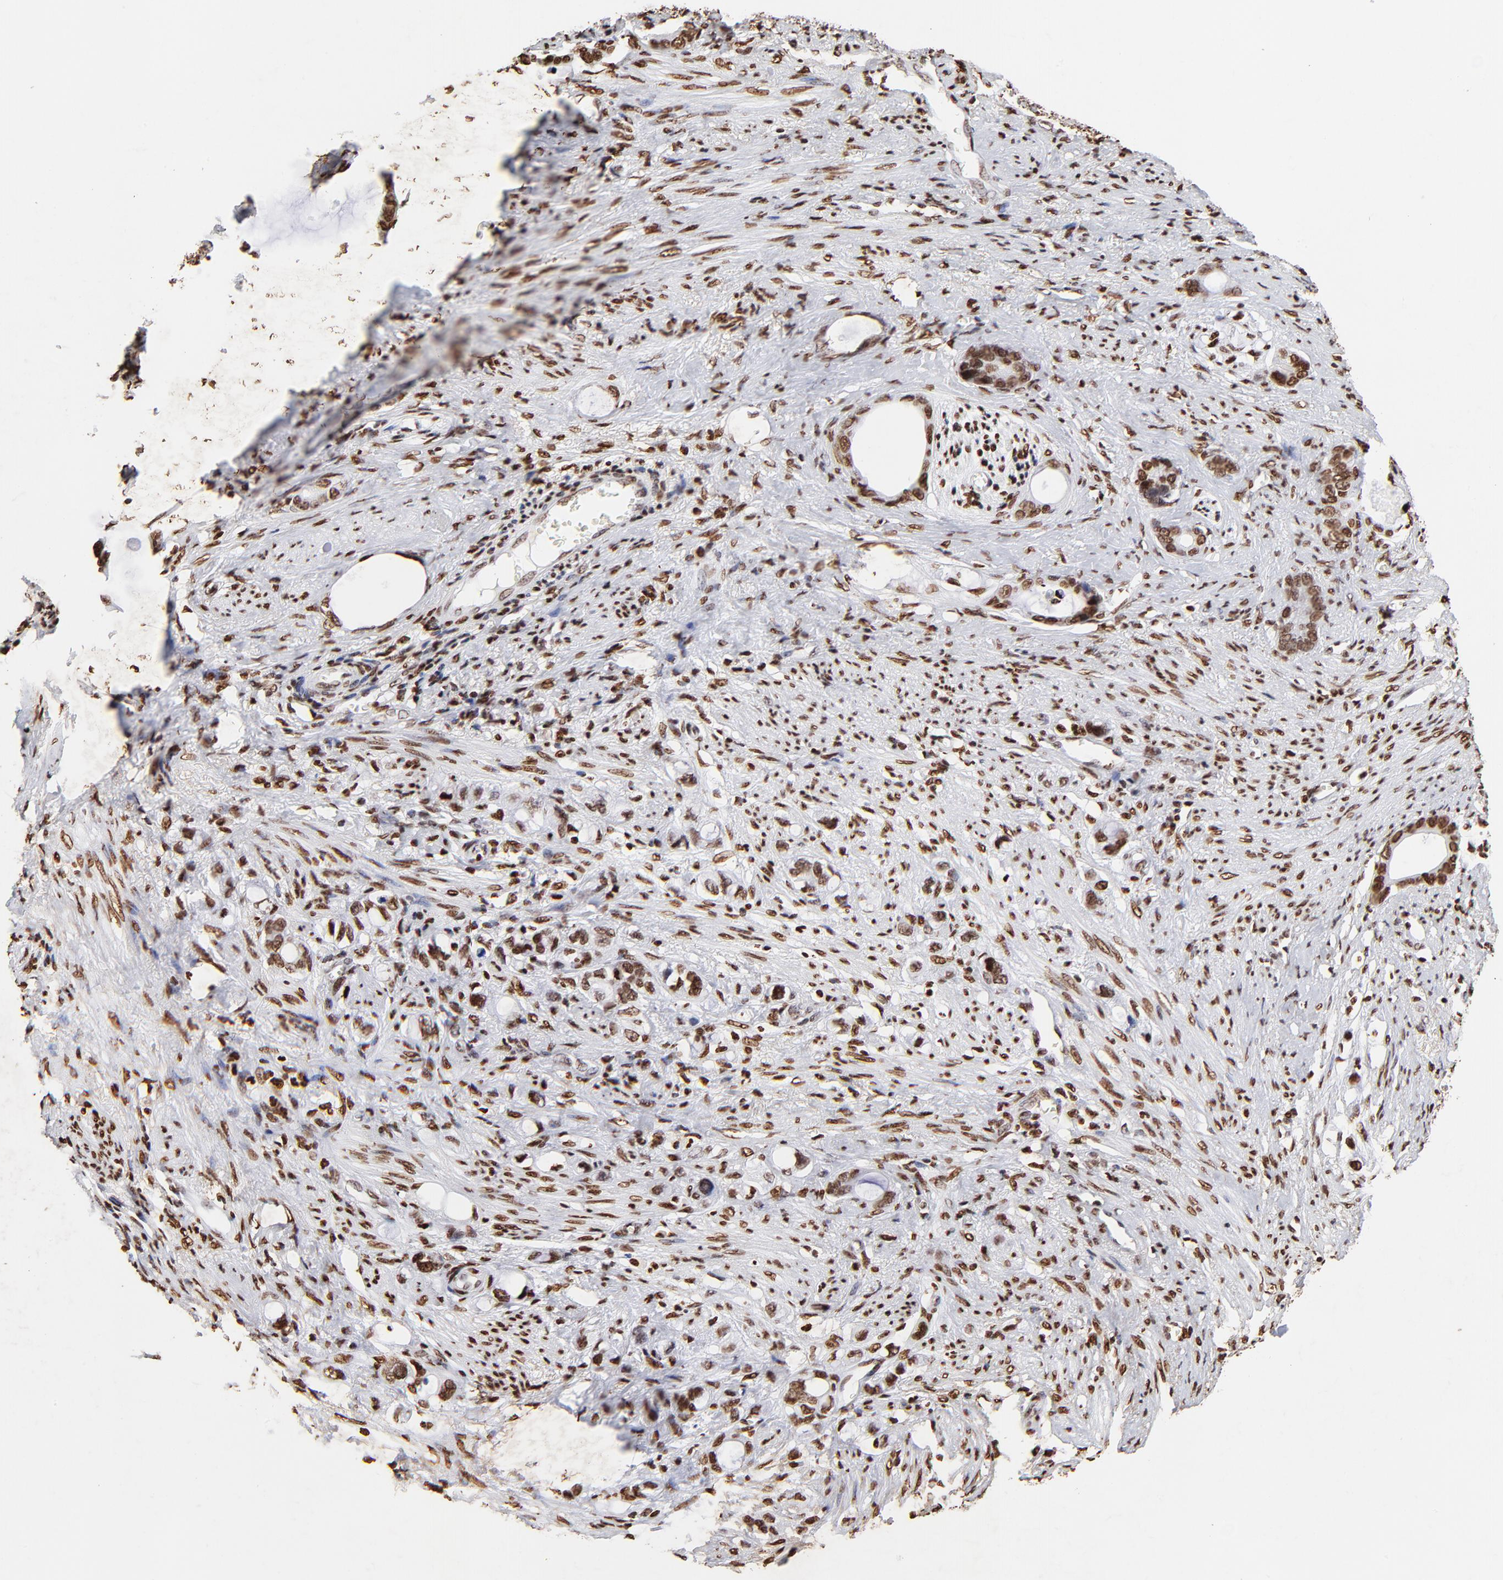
{"staining": {"intensity": "strong", "quantity": ">75%", "location": "nuclear"}, "tissue": "stomach cancer", "cell_type": "Tumor cells", "image_type": "cancer", "snomed": [{"axis": "morphology", "description": "Adenocarcinoma, NOS"}, {"axis": "topography", "description": "Stomach"}], "caption": "Approximately >75% of tumor cells in stomach adenocarcinoma reveal strong nuclear protein staining as visualized by brown immunohistochemical staining.", "gene": "FBH1", "patient": {"sex": "female", "age": 75}}